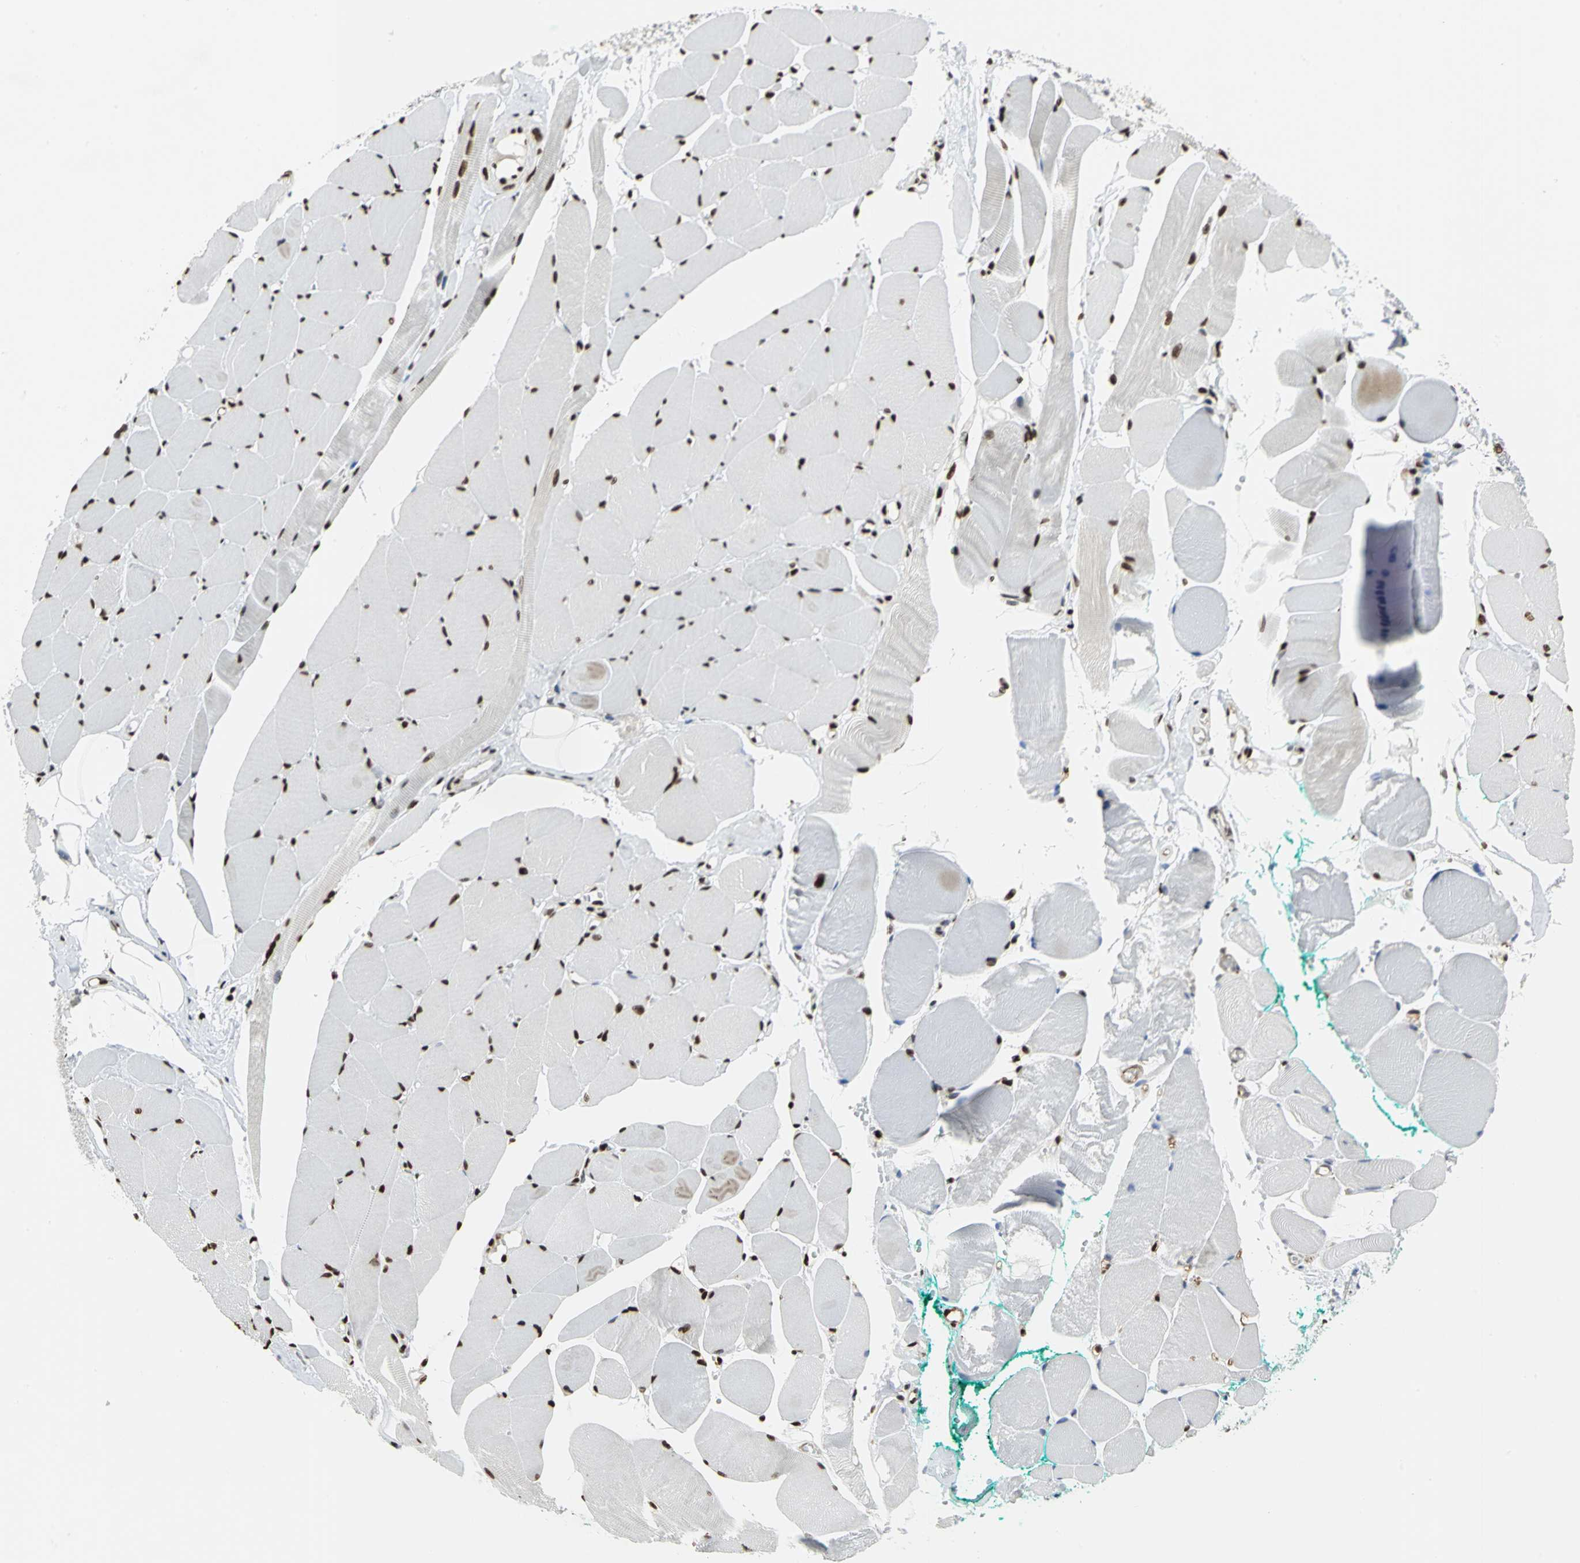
{"staining": {"intensity": "strong", "quantity": ">75%", "location": "nuclear"}, "tissue": "skeletal muscle", "cell_type": "Myocytes", "image_type": "normal", "snomed": [{"axis": "morphology", "description": "Normal tissue, NOS"}, {"axis": "topography", "description": "Skeletal muscle"}, {"axis": "topography", "description": "Peripheral nerve tissue"}], "caption": "Protein positivity by immunohistochemistry exhibits strong nuclear positivity in about >75% of myocytes in benign skeletal muscle.", "gene": "HMGB1", "patient": {"sex": "female", "age": 84}}